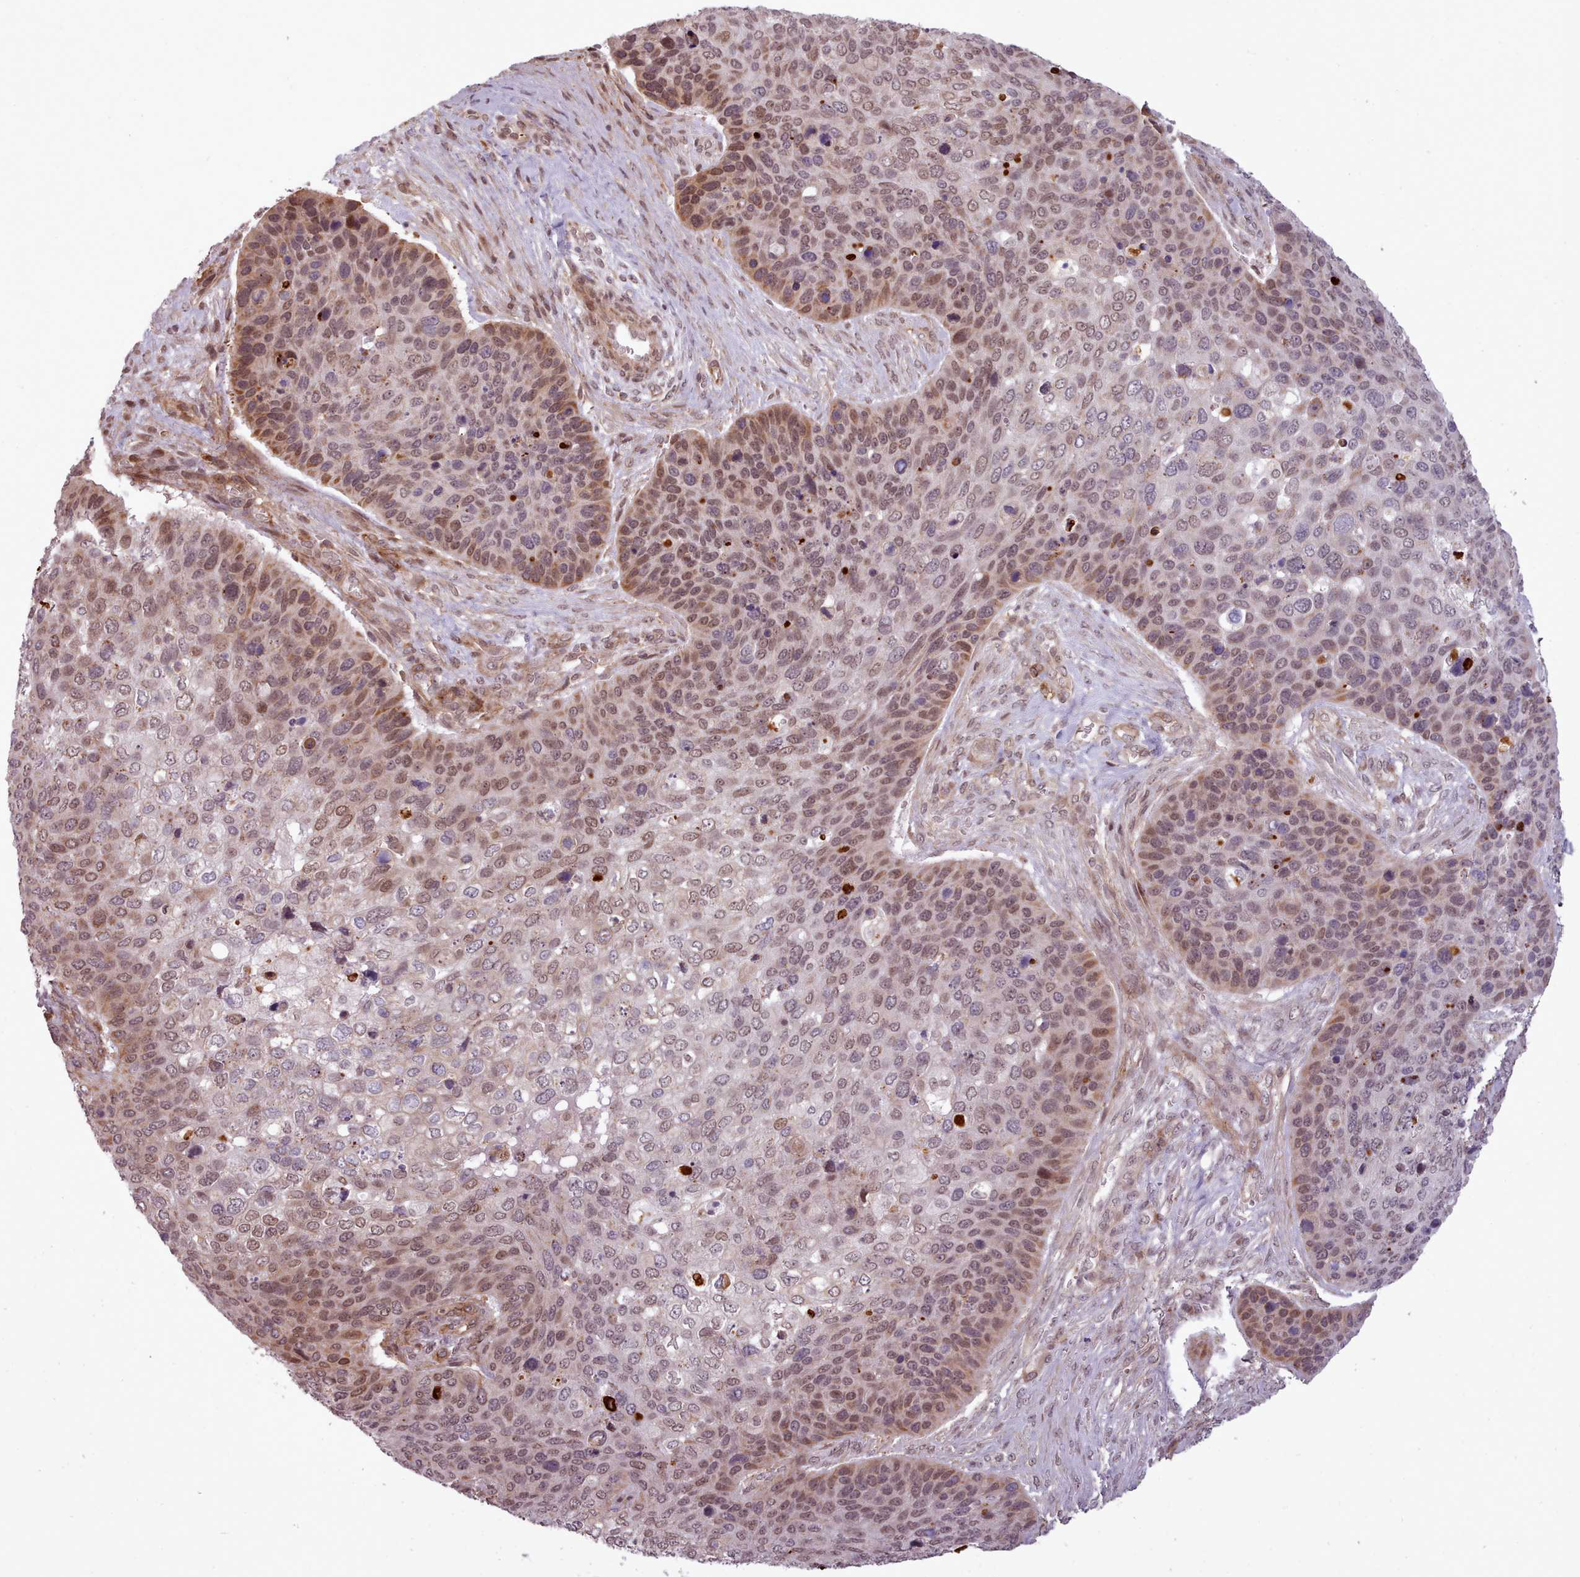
{"staining": {"intensity": "moderate", "quantity": "25%-75%", "location": "cytoplasmic/membranous,nuclear"}, "tissue": "skin cancer", "cell_type": "Tumor cells", "image_type": "cancer", "snomed": [{"axis": "morphology", "description": "Basal cell carcinoma"}, {"axis": "topography", "description": "Skin"}], "caption": "This image exhibits skin basal cell carcinoma stained with IHC to label a protein in brown. The cytoplasmic/membranous and nuclear of tumor cells show moderate positivity for the protein. Nuclei are counter-stained blue.", "gene": "ZMYM4", "patient": {"sex": "female", "age": 74}}